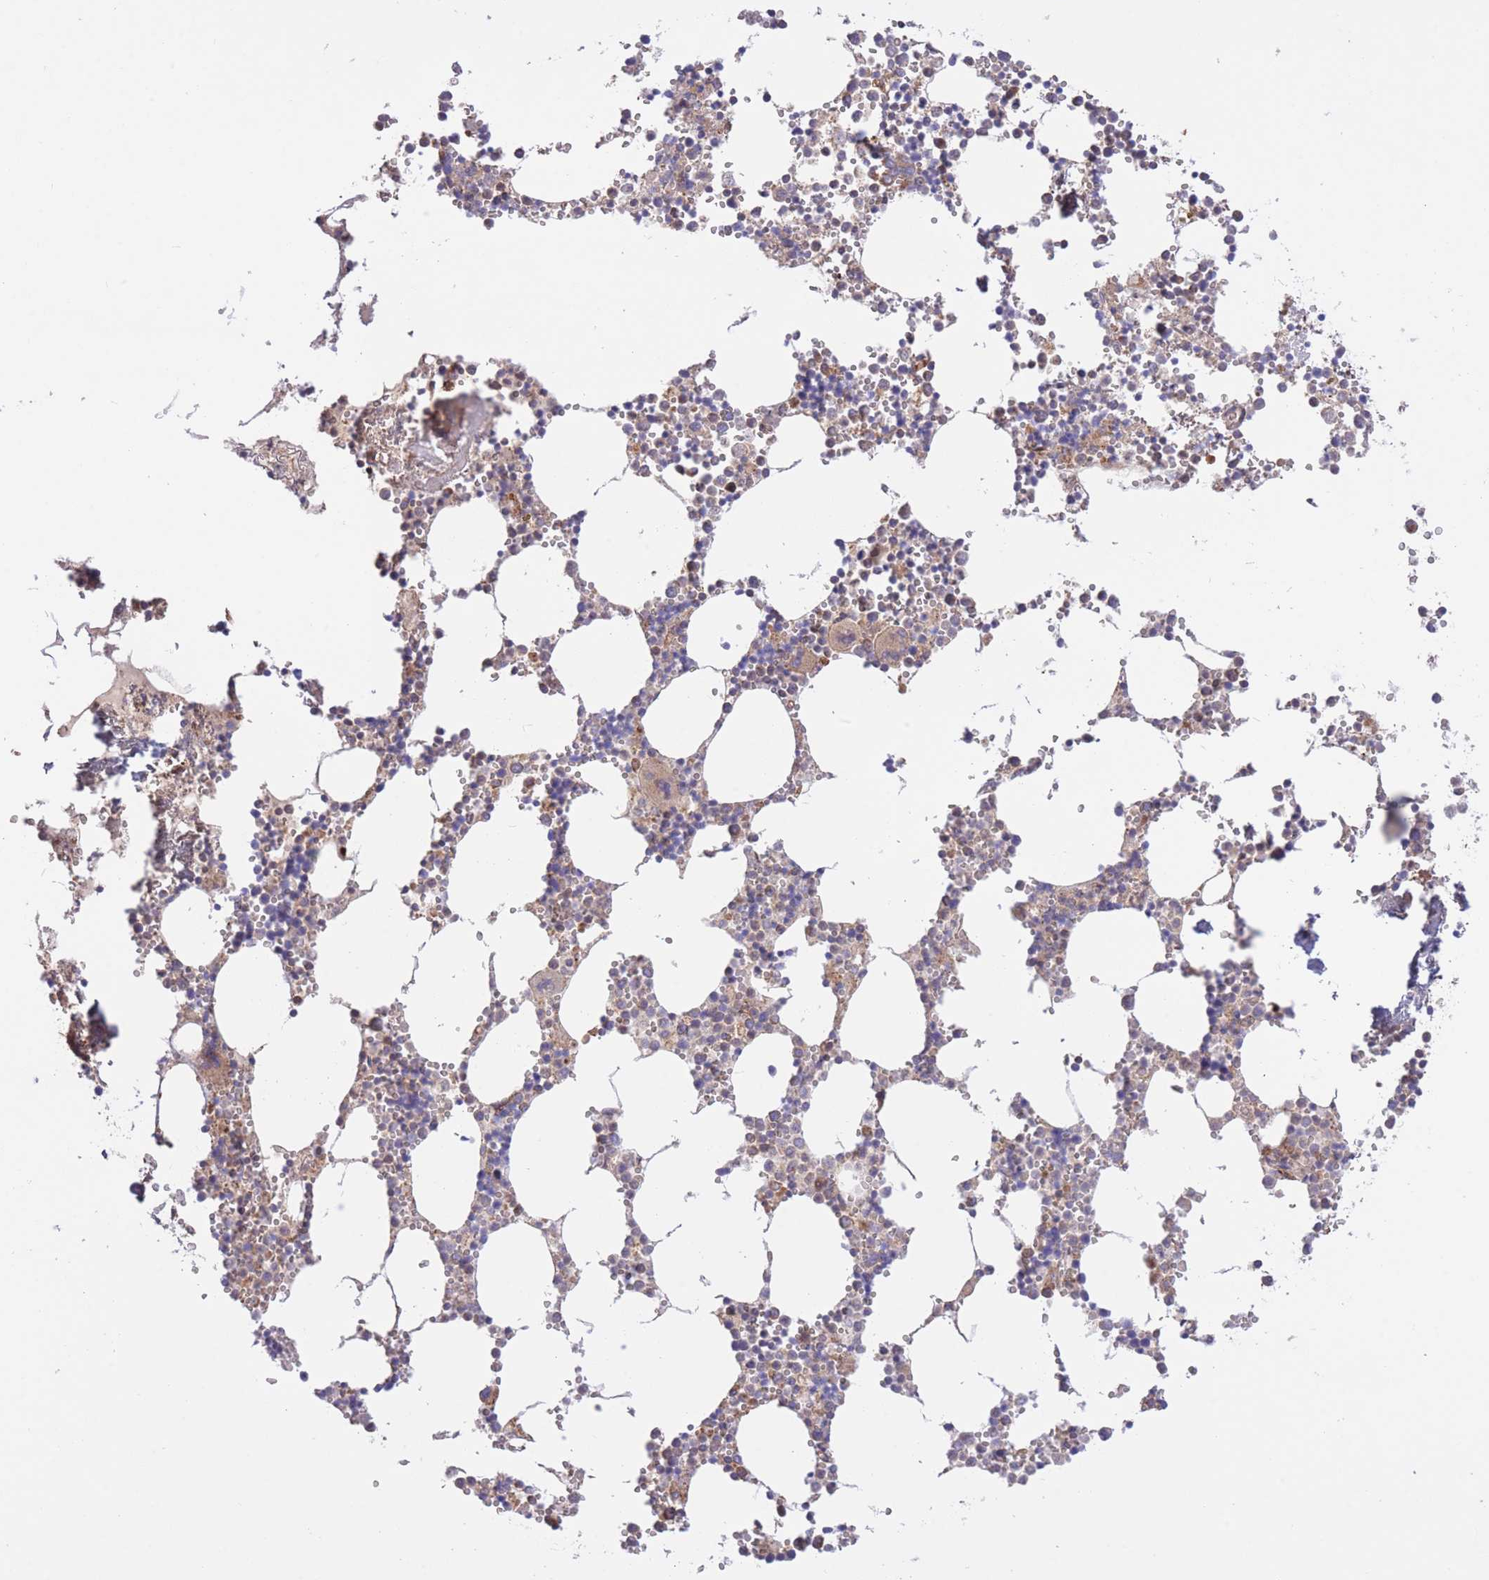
{"staining": {"intensity": "negative", "quantity": "none", "location": "none"}, "tissue": "bone marrow", "cell_type": "Hematopoietic cells", "image_type": "normal", "snomed": [{"axis": "morphology", "description": "Normal tissue, NOS"}, {"axis": "topography", "description": "Bone marrow"}], "caption": "Immunohistochemical staining of benign human bone marrow demonstrates no significant staining in hematopoietic cells. Nuclei are stained in blue.", "gene": "ATP13A2", "patient": {"sex": "male", "age": 54}}